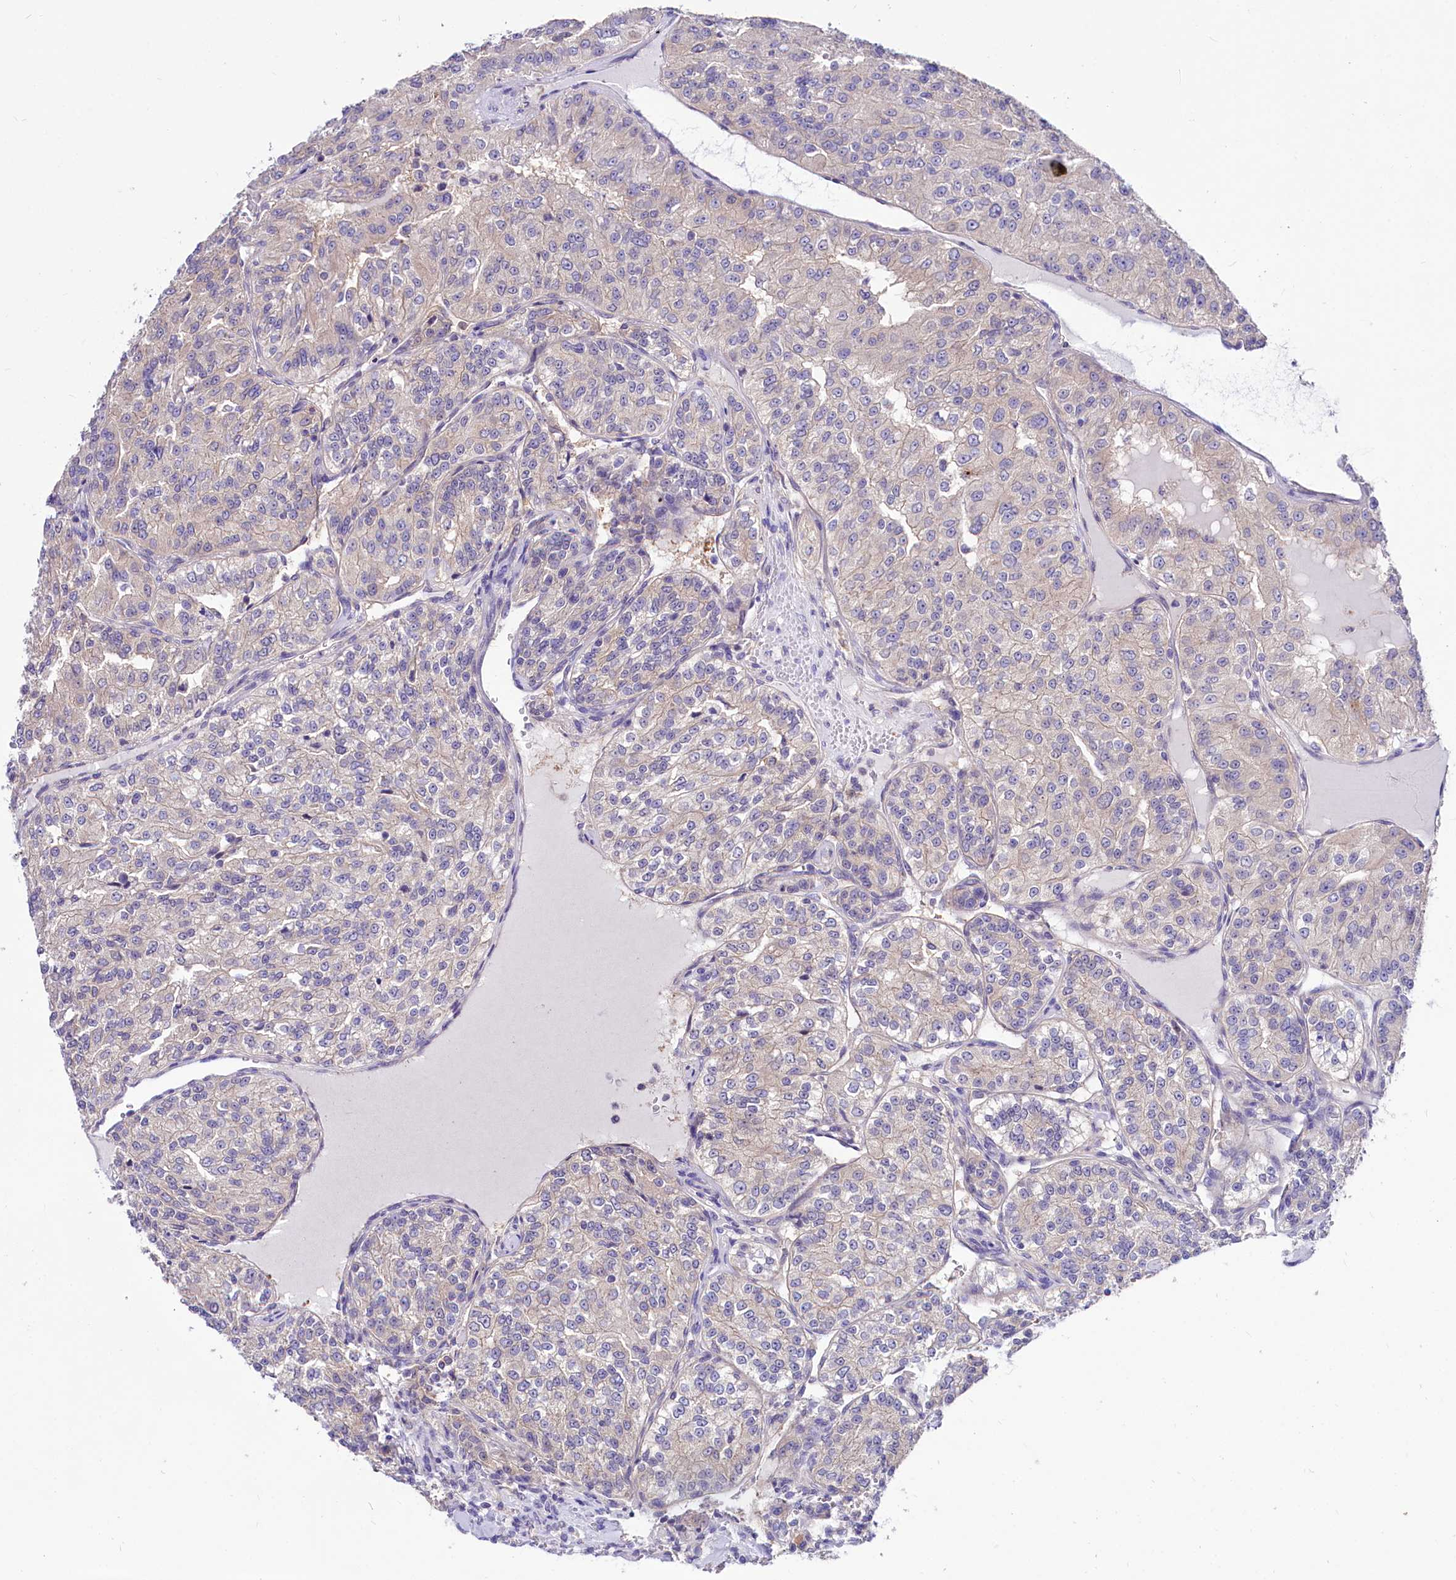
{"staining": {"intensity": "negative", "quantity": "none", "location": "none"}, "tissue": "renal cancer", "cell_type": "Tumor cells", "image_type": "cancer", "snomed": [{"axis": "morphology", "description": "Adenocarcinoma, NOS"}, {"axis": "topography", "description": "Kidney"}], "caption": "Adenocarcinoma (renal) stained for a protein using IHC demonstrates no positivity tumor cells.", "gene": "ABHD5", "patient": {"sex": "female", "age": 63}}